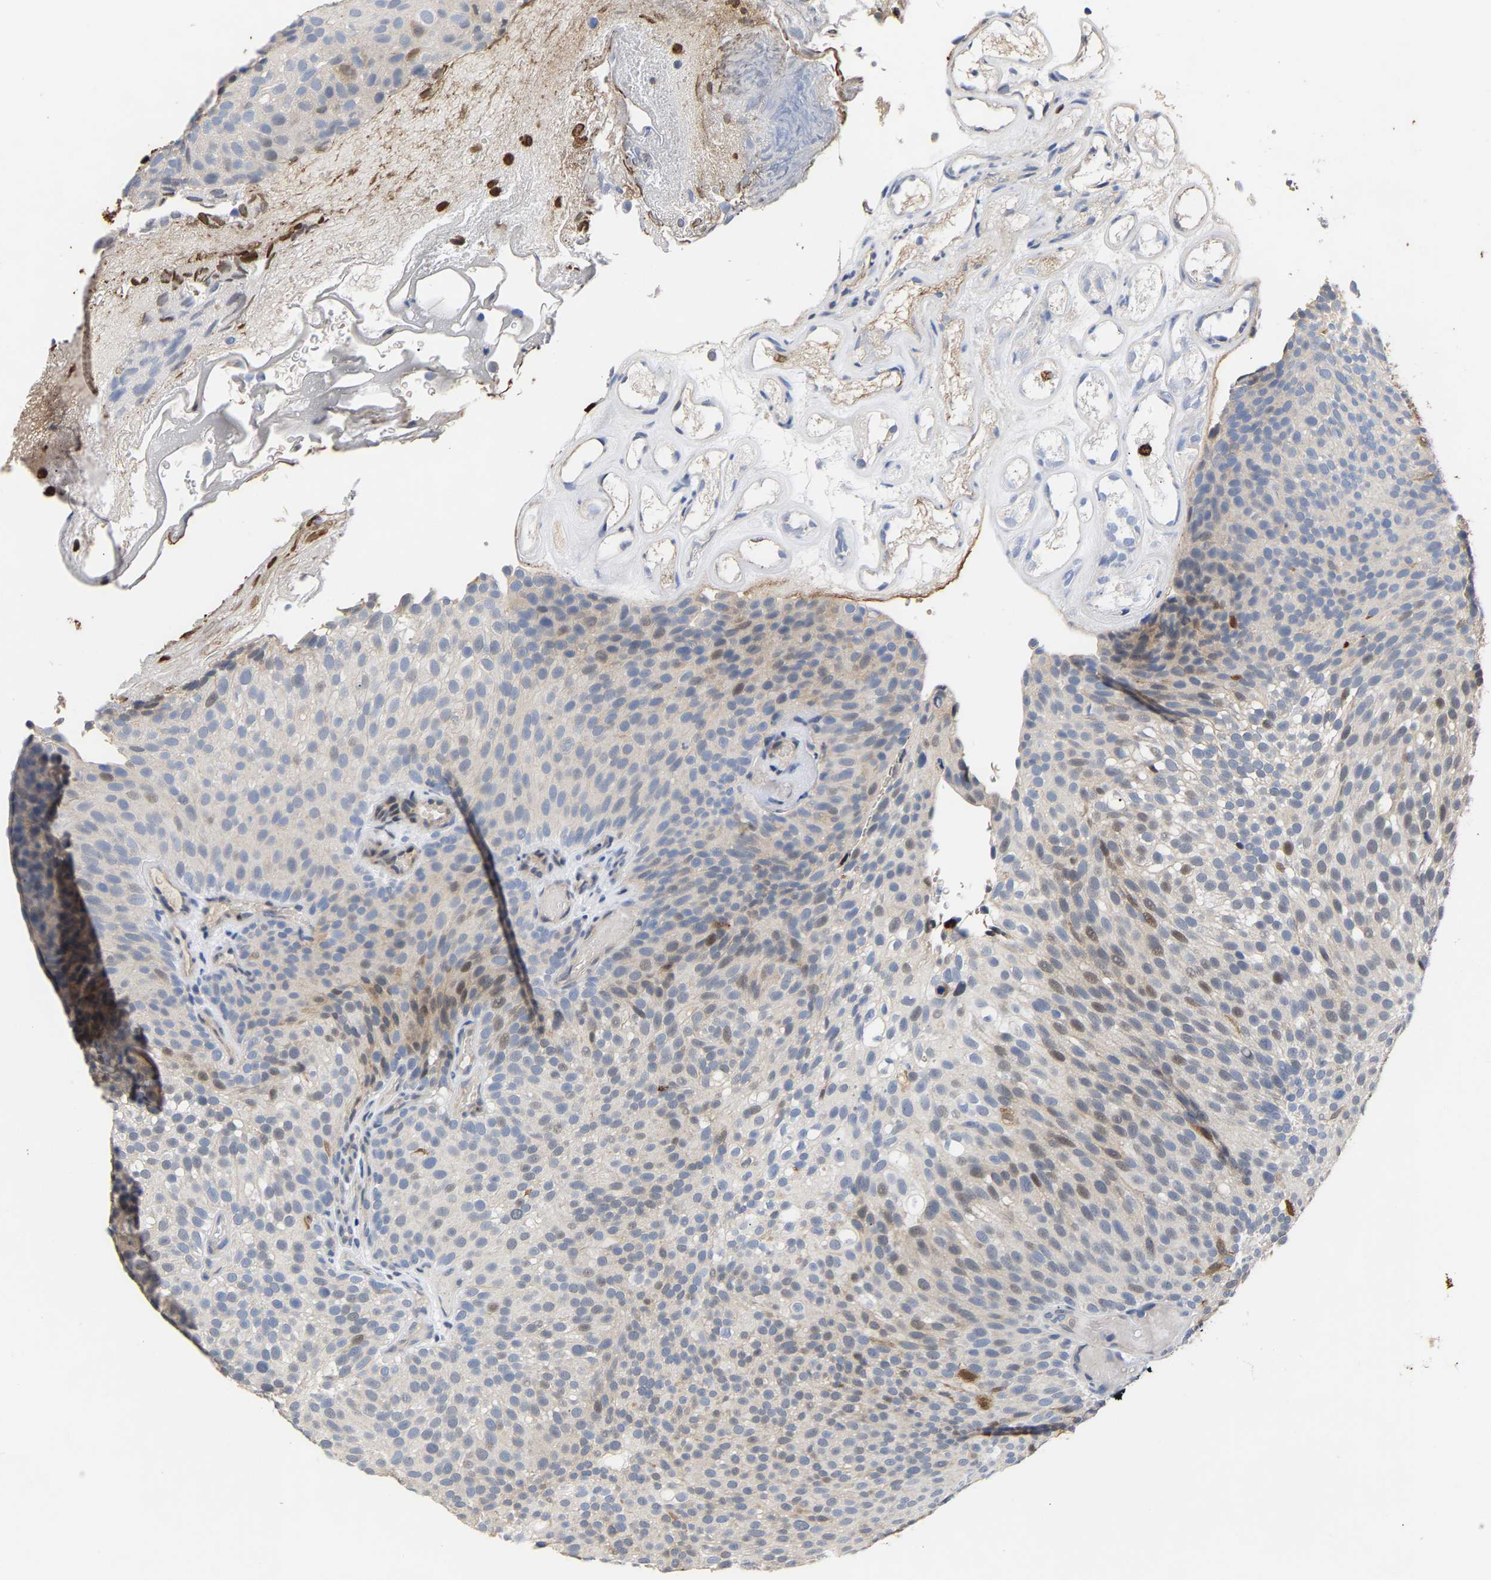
{"staining": {"intensity": "moderate", "quantity": "<25%", "location": "nuclear"}, "tissue": "urothelial cancer", "cell_type": "Tumor cells", "image_type": "cancer", "snomed": [{"axis": "morphology", "description": "Urothelial carcinoma, Low grade"}, {"axis": "topography", "description": "Urinary bladder"}], "caption": "Brown immunohistochemical staining in urothelial cancer displays moderate nuclear expression in about <25% of tumor cells. The staining is performed using DAB (3,3'-diaminobenzidine) brown chromogen to label protein expression. The nuclei are counter-stained blue using hematoxylin.", "gene": "TDRD7", "patient": {"sex": "male", "age": 78}}